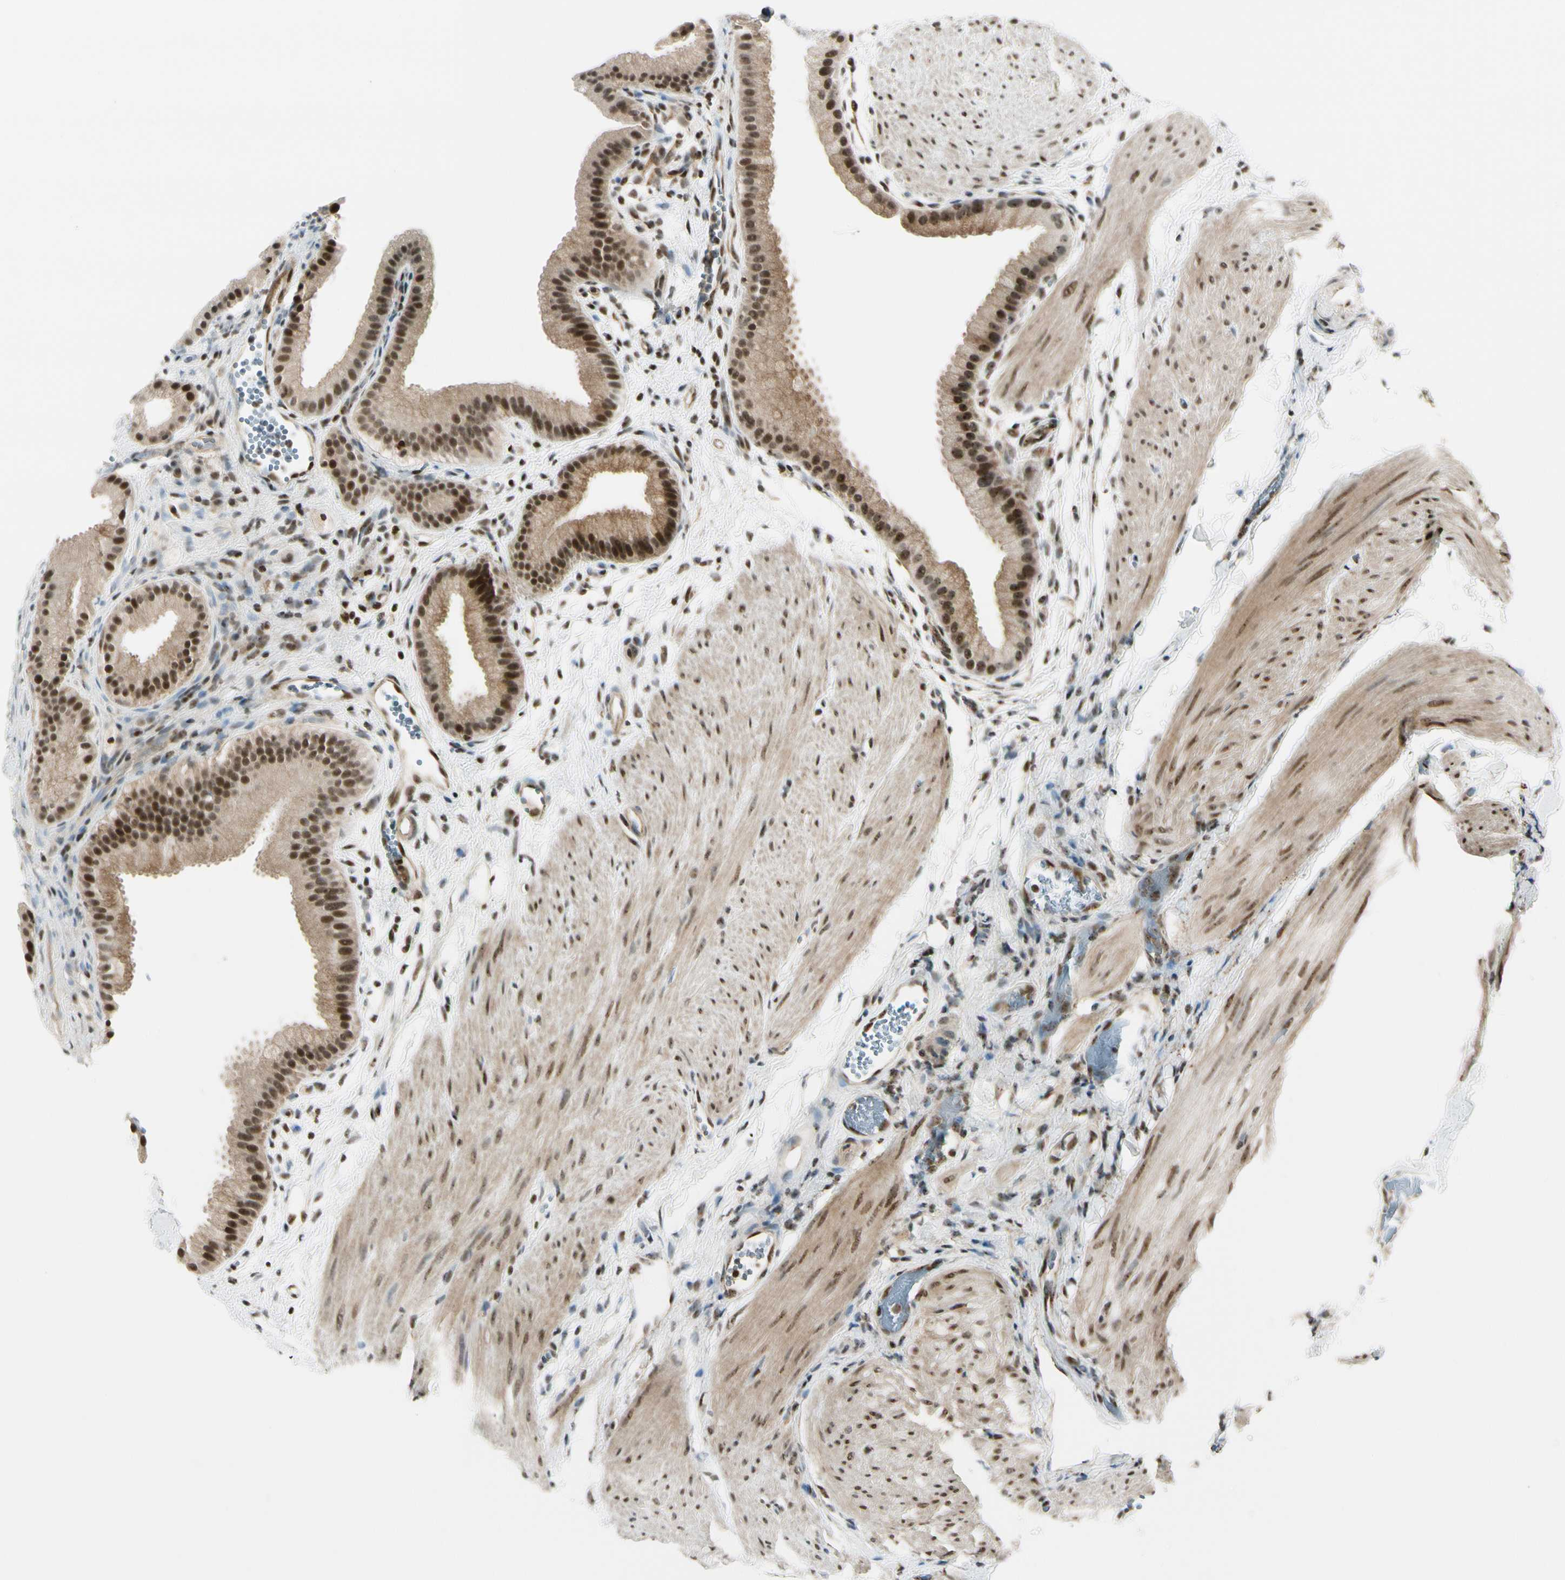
{"staining": {"intensity": "strong", "quantity": ">75%", "location": "cytoplasmic/membranous,nuclear"}, "tissue": "gallbladder", "cell_type": "Glandular cells", "image_type": "normal", "snomed": [{"axis": "morphology", "description": "Normal tissue, NOS"}, {"axis": "topography", "description": "Gallbladder"}], "caption": "Immunohistochemistry (IHC) staining of unremarkable gallbladder, which shows high levels of strong cytoplasmic/membranous,nuclear expression in approximately >75% of glandular cells indicating strong cytoplasmic/membranous,nuclear protein expression. The staining was performed using DAB (brown) for protein detection and nuclei were counterstained in hematoxylin (blue).", "gene": "DAXX", "patient": {"sex": "female", "age": 64}}